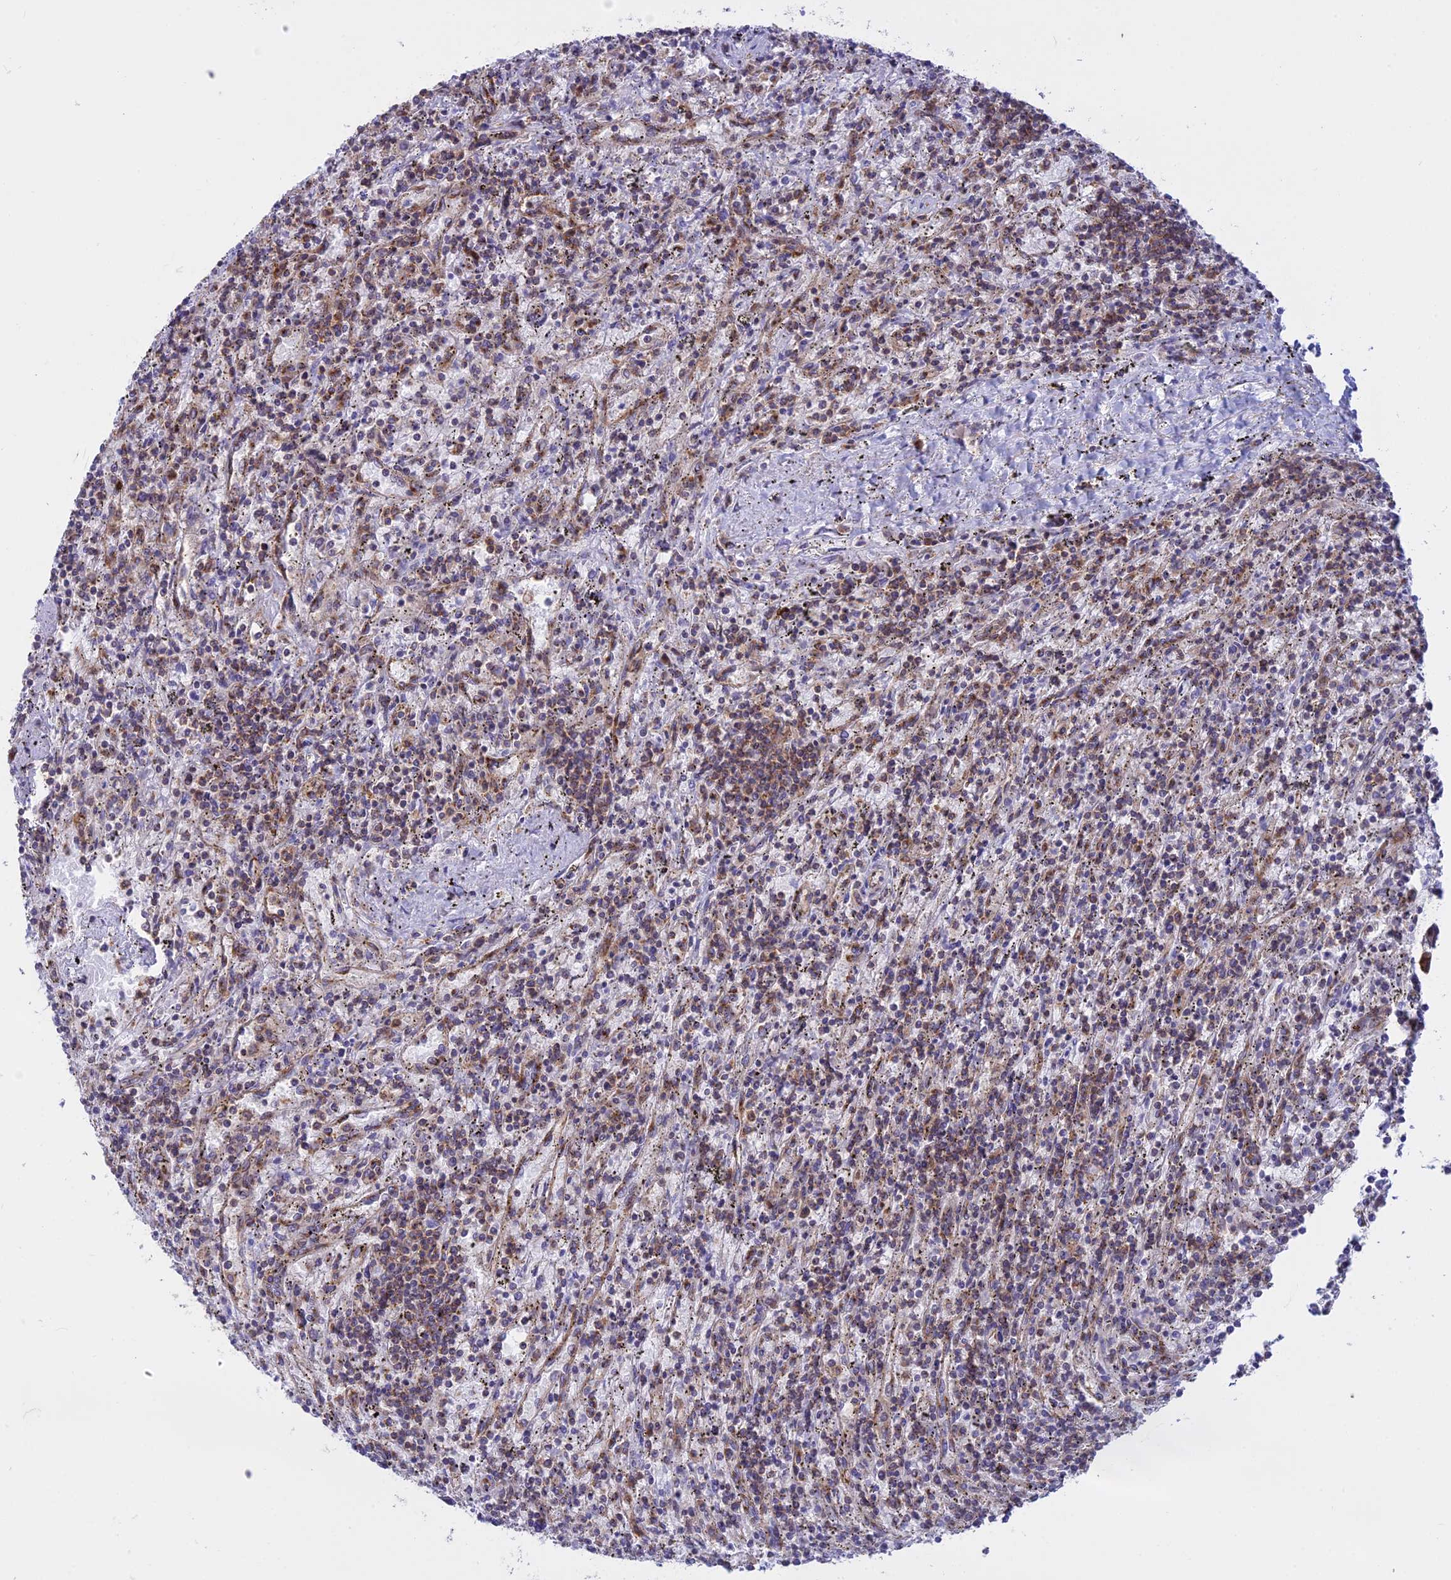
{"staining": {"intensity": "weak", "quantity": "25%-75%", "location": "cytoplasmic/membranous"}, "tissue": "lymphoma", "cell_type": "Tumor cells", "image_type": "cancer", "snomed": [{"axis": "morphology", "description": "Malignant lymphoma, non-Hodgkin's type, Low grade"}, {"axis": "topography", "description": "Spleen"}], "caption": "Brown immunohistochemical staining in low-grade malignant lymphoma, non-Hodgkin's type displays weak cytoplasmic/membranous positivity in about 25%-75% of tumor cells.", "gene": "CLINT1", "patient": {"sex": "male", "age": 76}}